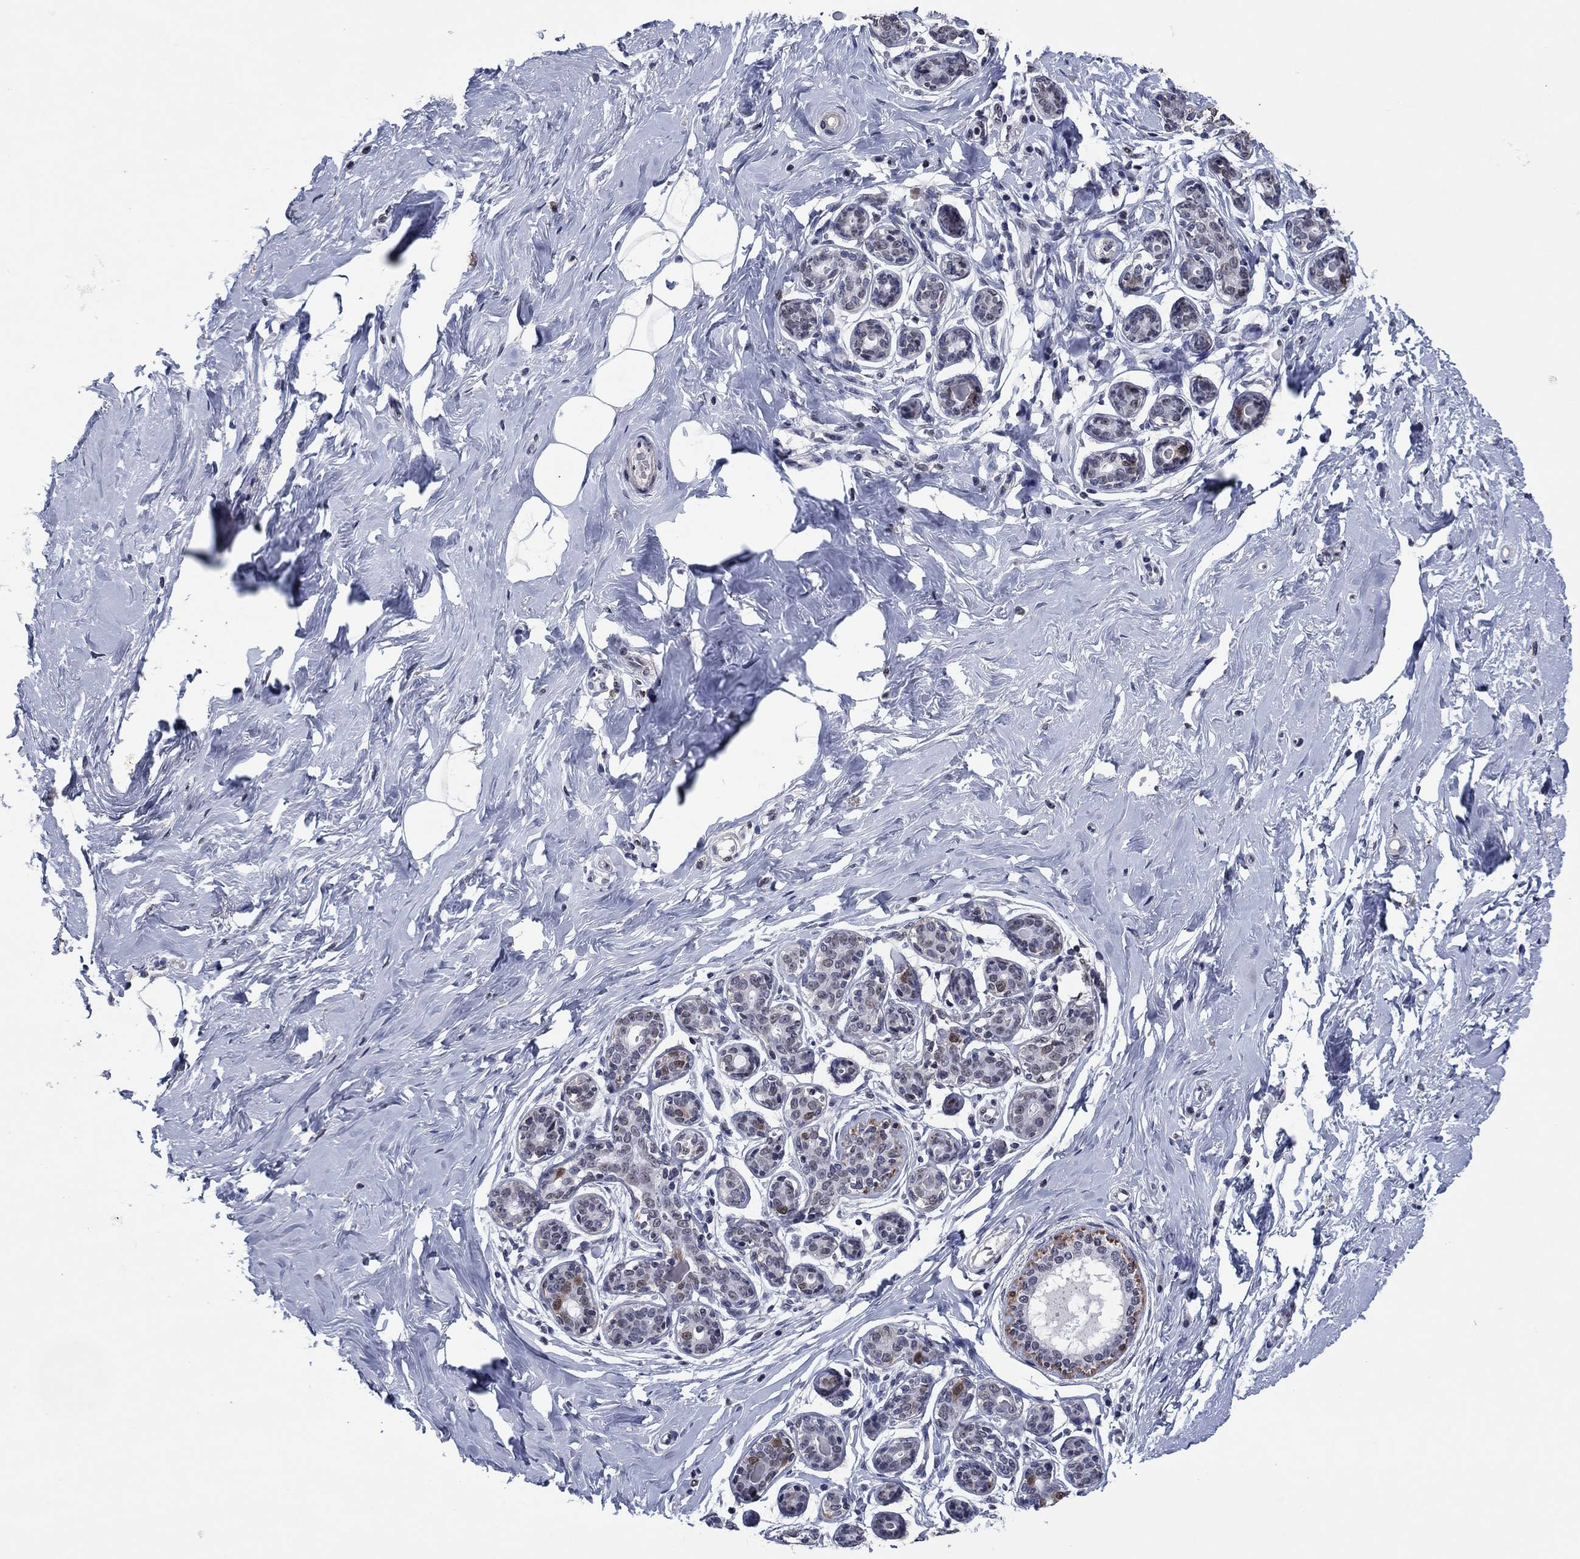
{"staining": {"intensity": "negative", "quantity": "none", "location": "none"}, "tissue": "breast", "cell_type": "Adipocytes", "image_type": "normal", "snomed": [{"axis": "morphology", "description": "Normal tissue, NOS"}, {"axis": "topography", "description": "Skin"}, {"axis": "topography", "description": "Breast"}], "caption": "Immunohistochemical staining of unremarkable breast shows no significant staining in adipocytes. Brightfield microscopy of IHC stained with DAB (brown) and hematoxylin (blue), captured at high magnification.", "gene": "TYMS", "patient": {"sex": "female", "age": 43}}